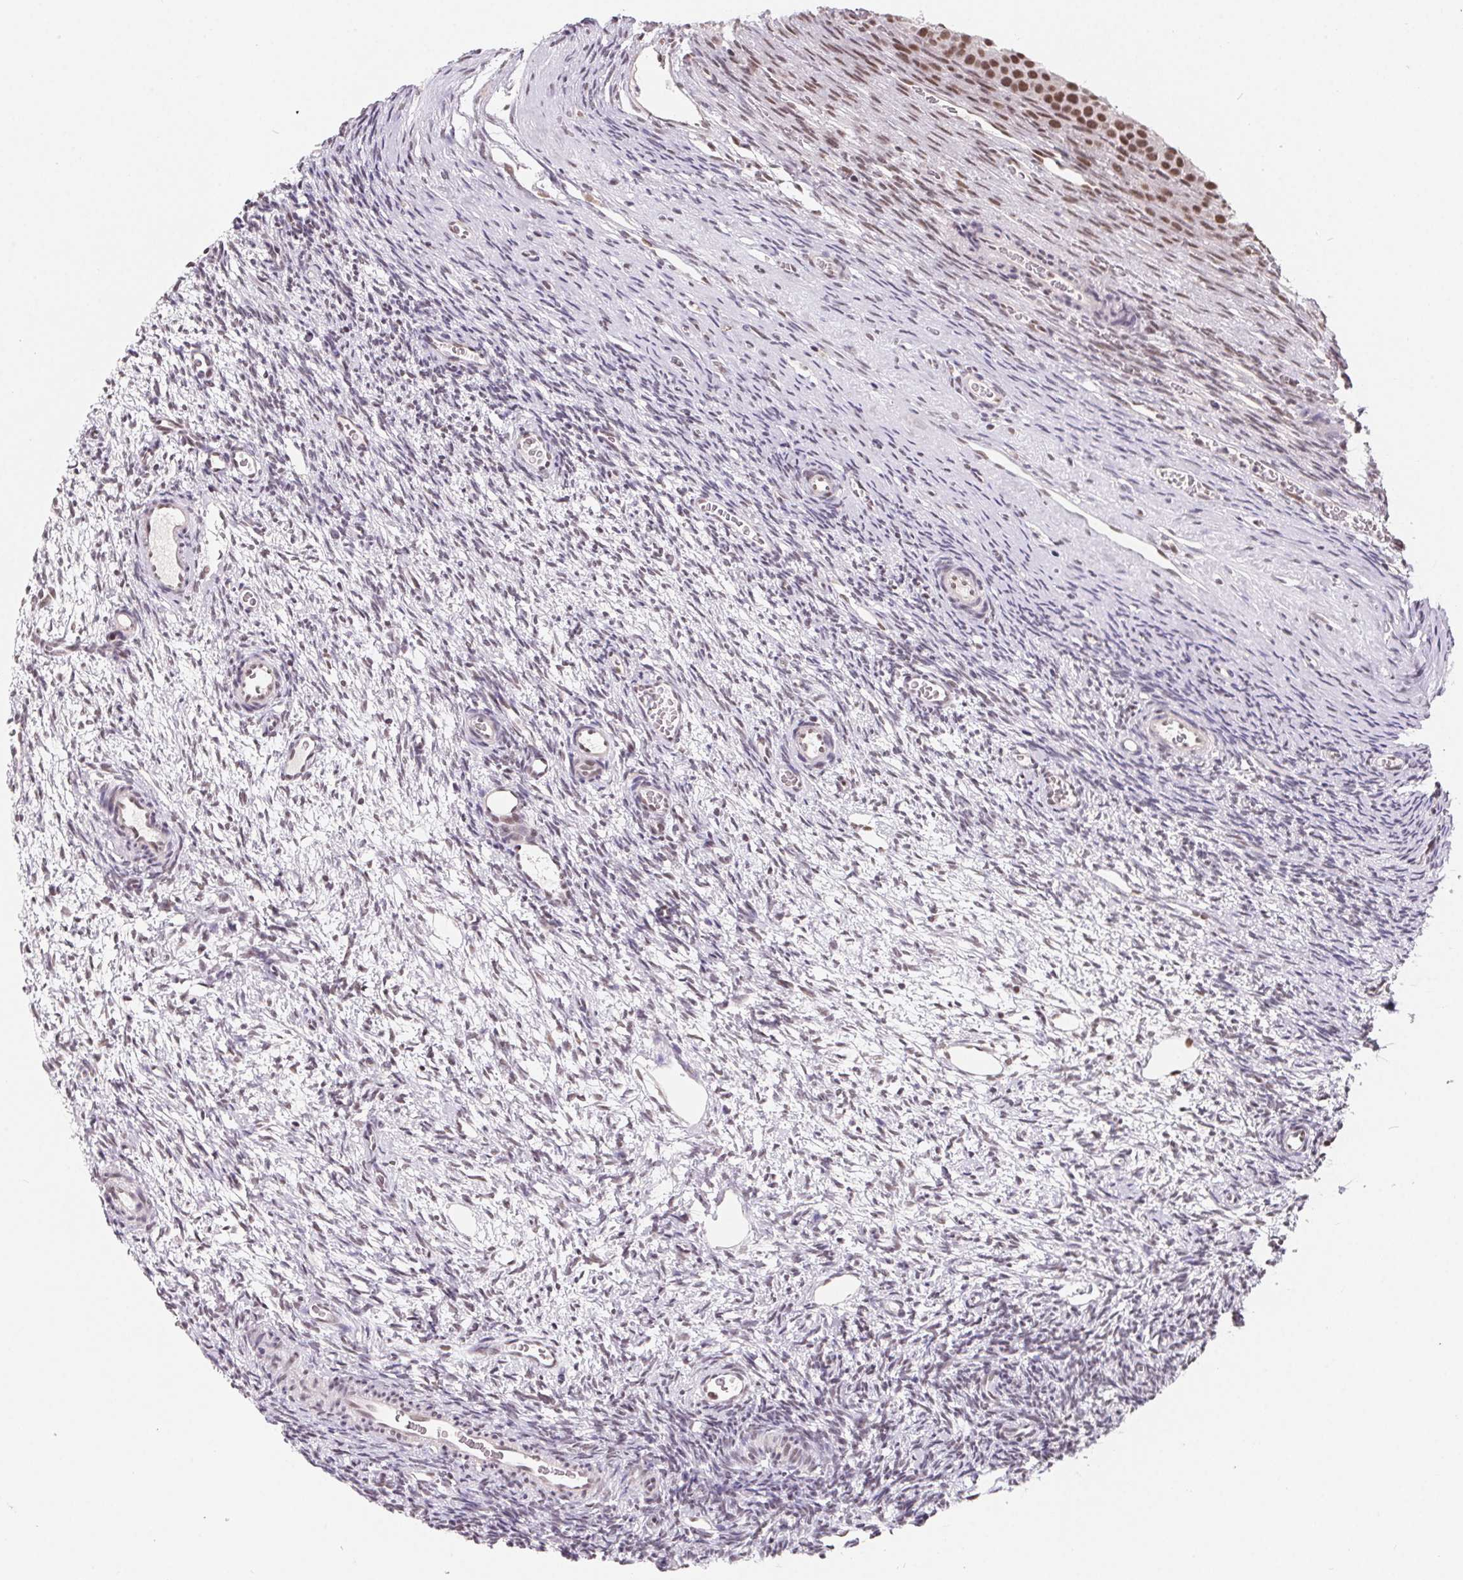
{"staining": {"intensity": "moderate", "quantity": "25%-75%", "location": "nuclear"}, "tissue": "ovary", "cell_type": "Ovarian stroma cells", "image_type": "normal", "snomed": [{"axis": "morphology", "description": "Normal tissue, NOS"}, {"axis": "topography", "description": "Ovary"}], "caption": "The immunohistochemical stain shows moderate nuclear positivity in ovarian stroma cells of benign ovary. (Brightfield microscopy of DAB IHC at high magnification).", "gene": "TCERG1", "patient": {"sex": "female", "age": 34}}